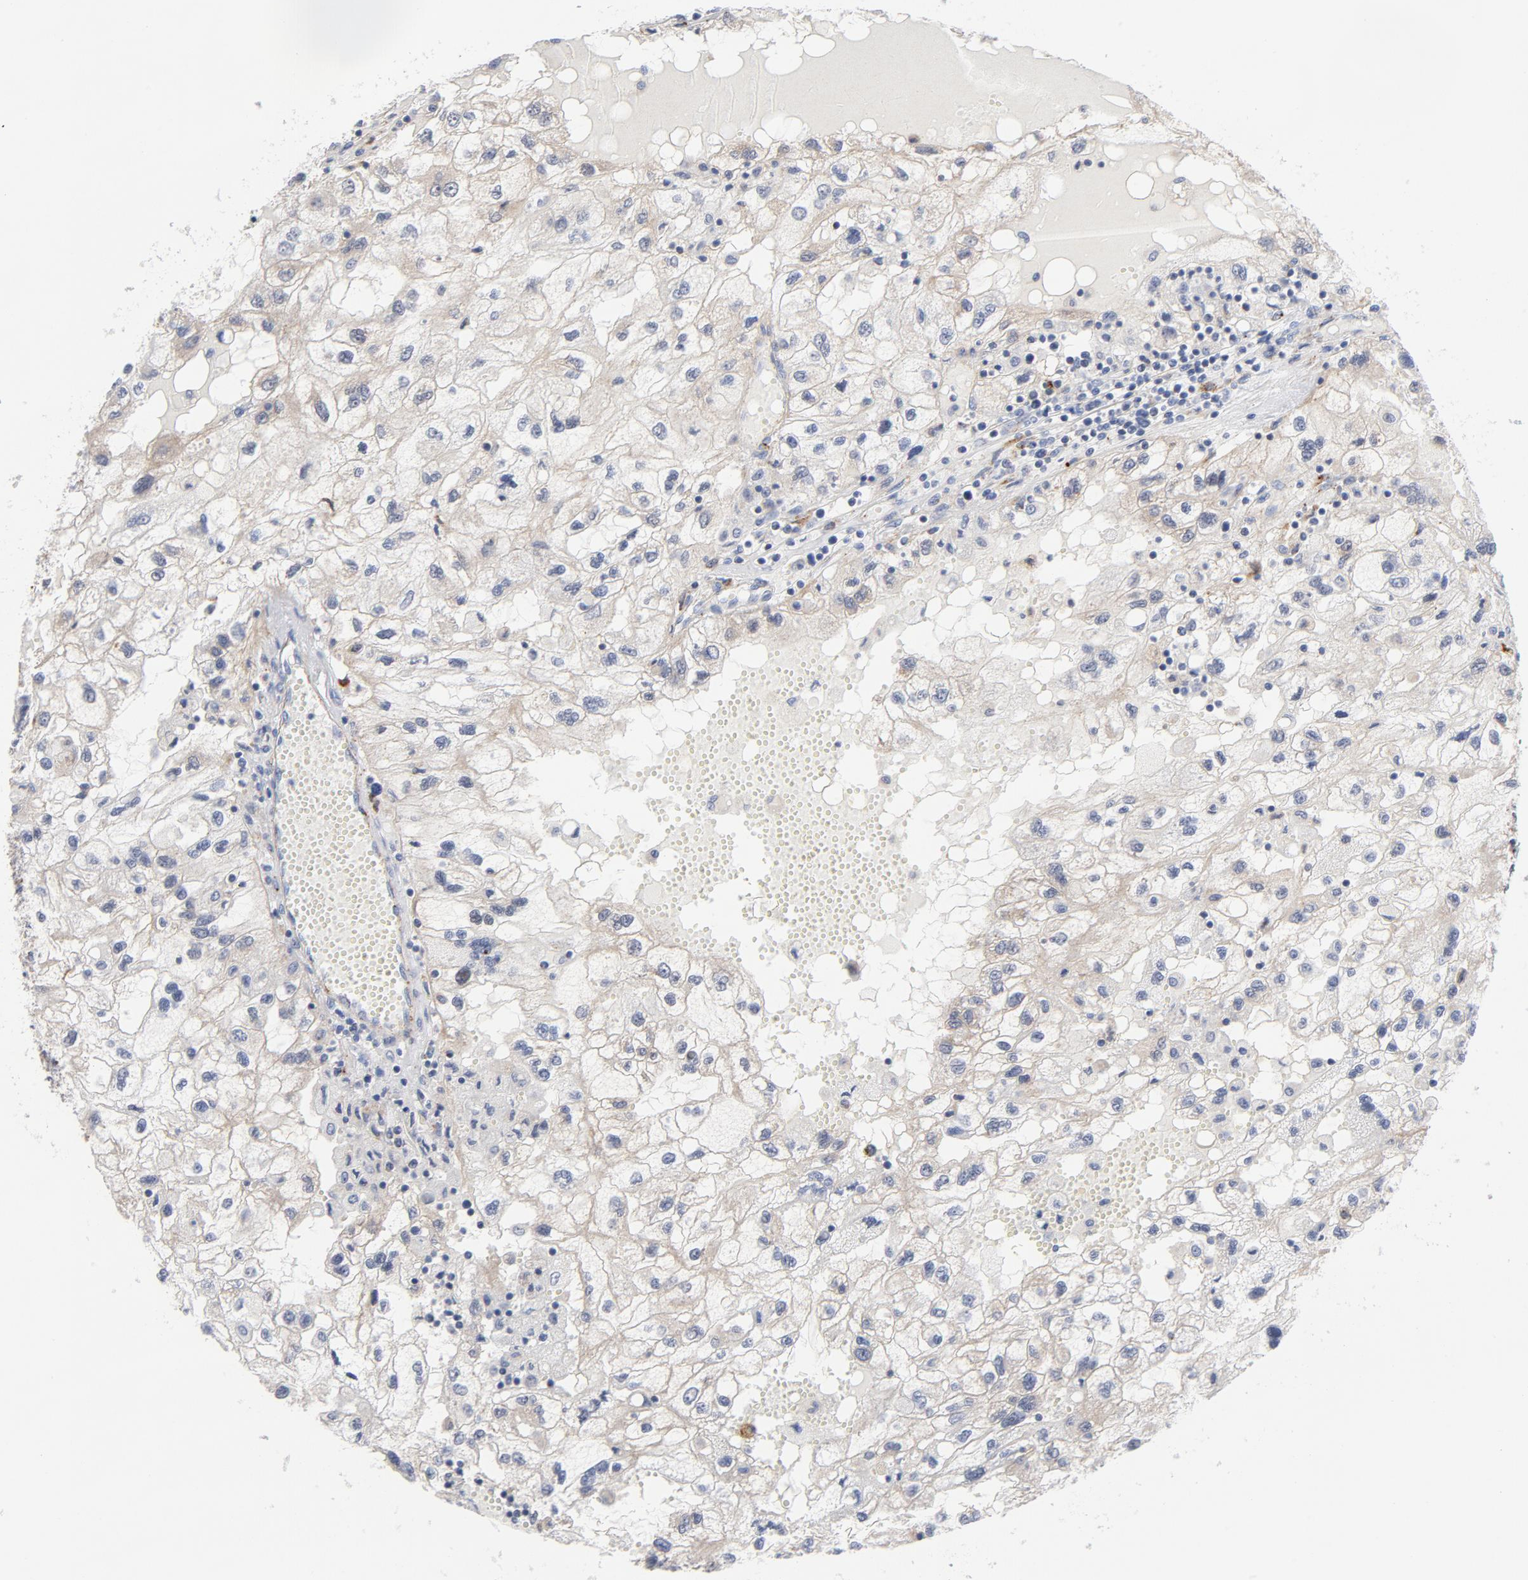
{"staining": {"intensity": "negative", "quantity": "none", "location": "none"}, "tissue": "renal cancer", "cell_type": "Tumor cells", "image_type": "cancer", "snomed": [{"axis": "morphology", "description": "Normal tissue, NOS"}, {"axis": "morphology", "description": "Adenocarcinoma, NOS"}, {"axis": "topography", "description": "Kidney"}], "caption": "A photomicrograph of human renal cancer (adenocarcinoma) is negative for staining in tumor cells.", "gene": "AKT2", "patient": {"sex": "male", "age": 71}}